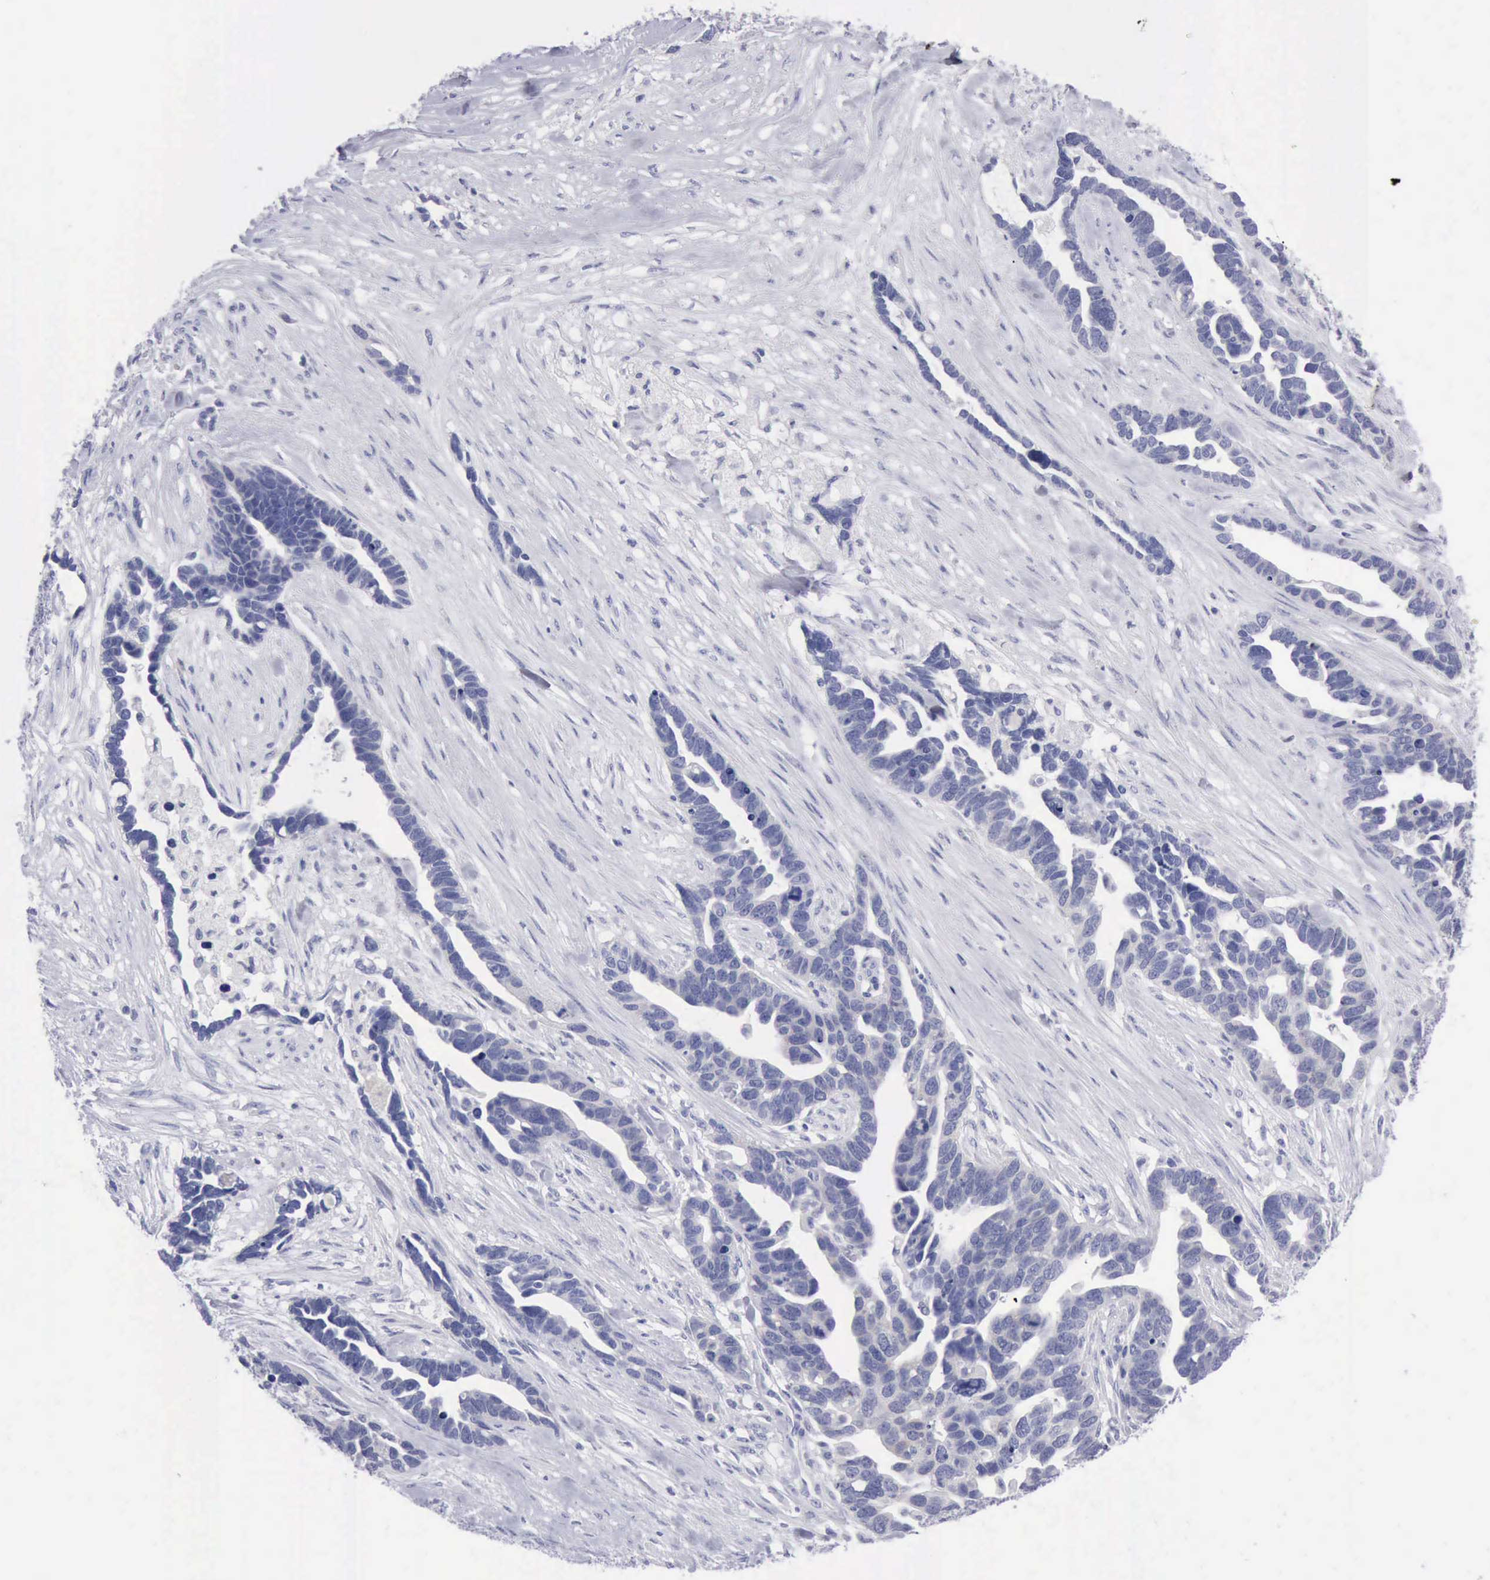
{"staining": {"intensity": "negative", "quantity": "none", "location": "none"}, "tissue": "ovarian cancer", "cell_type": "Tumor cells", "image_type": "cancer", "snomed": [{"axis": "morphology", "description": "Cystadenocarcinoma, serous, NOS"}, {"axis": "topography", "description": "Ovary"}], "caption": "There is no significant positivity in tumor cells of ovarian cancer.", "gene": "ANGEL1", "patient": {"sex": "female", "age": 54}}